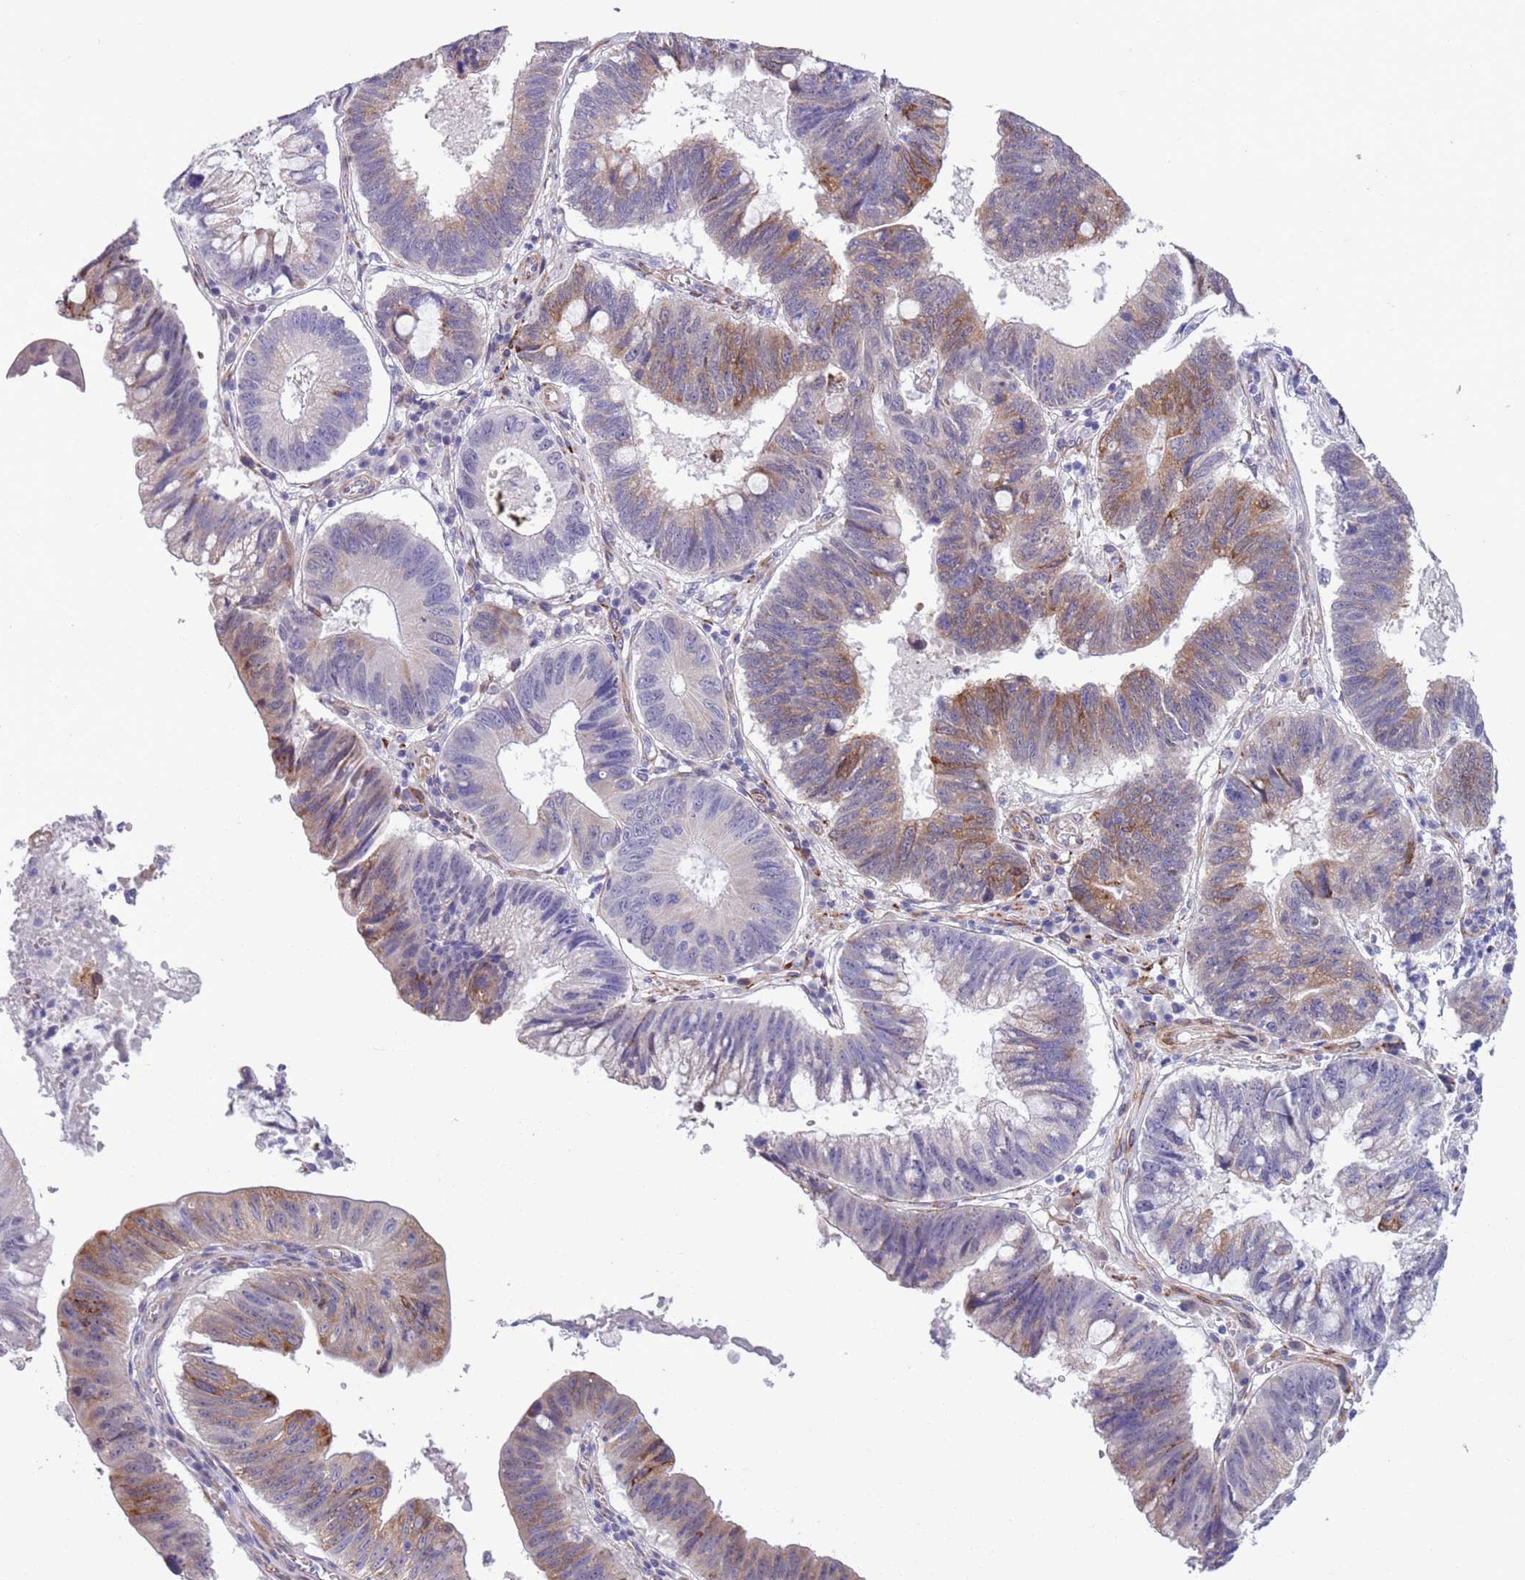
{"staining": {"intensity": "moderate", "quantity": "25%-75%", "location": "cytoplasmic/membranous"}, "tissue": "stomach cancer", "cell_type": "Tumor cells", "image_type": "cancer", "snomed": [{"axis": "morphology", "description": "Adenocarcinoma, NOS"}, {"axis": "topography", "description": "Stomach"}], "caption": "This micrograph demonstrates immunohistochemistry (IHC) staining of human stomach adenocarcinoma, with medium moderate cytoplasmic/membranous expression in about 25%-75% of tumor cells.", "gene": "MRPL32", "patient": {"sex": "male", "age": 59}}